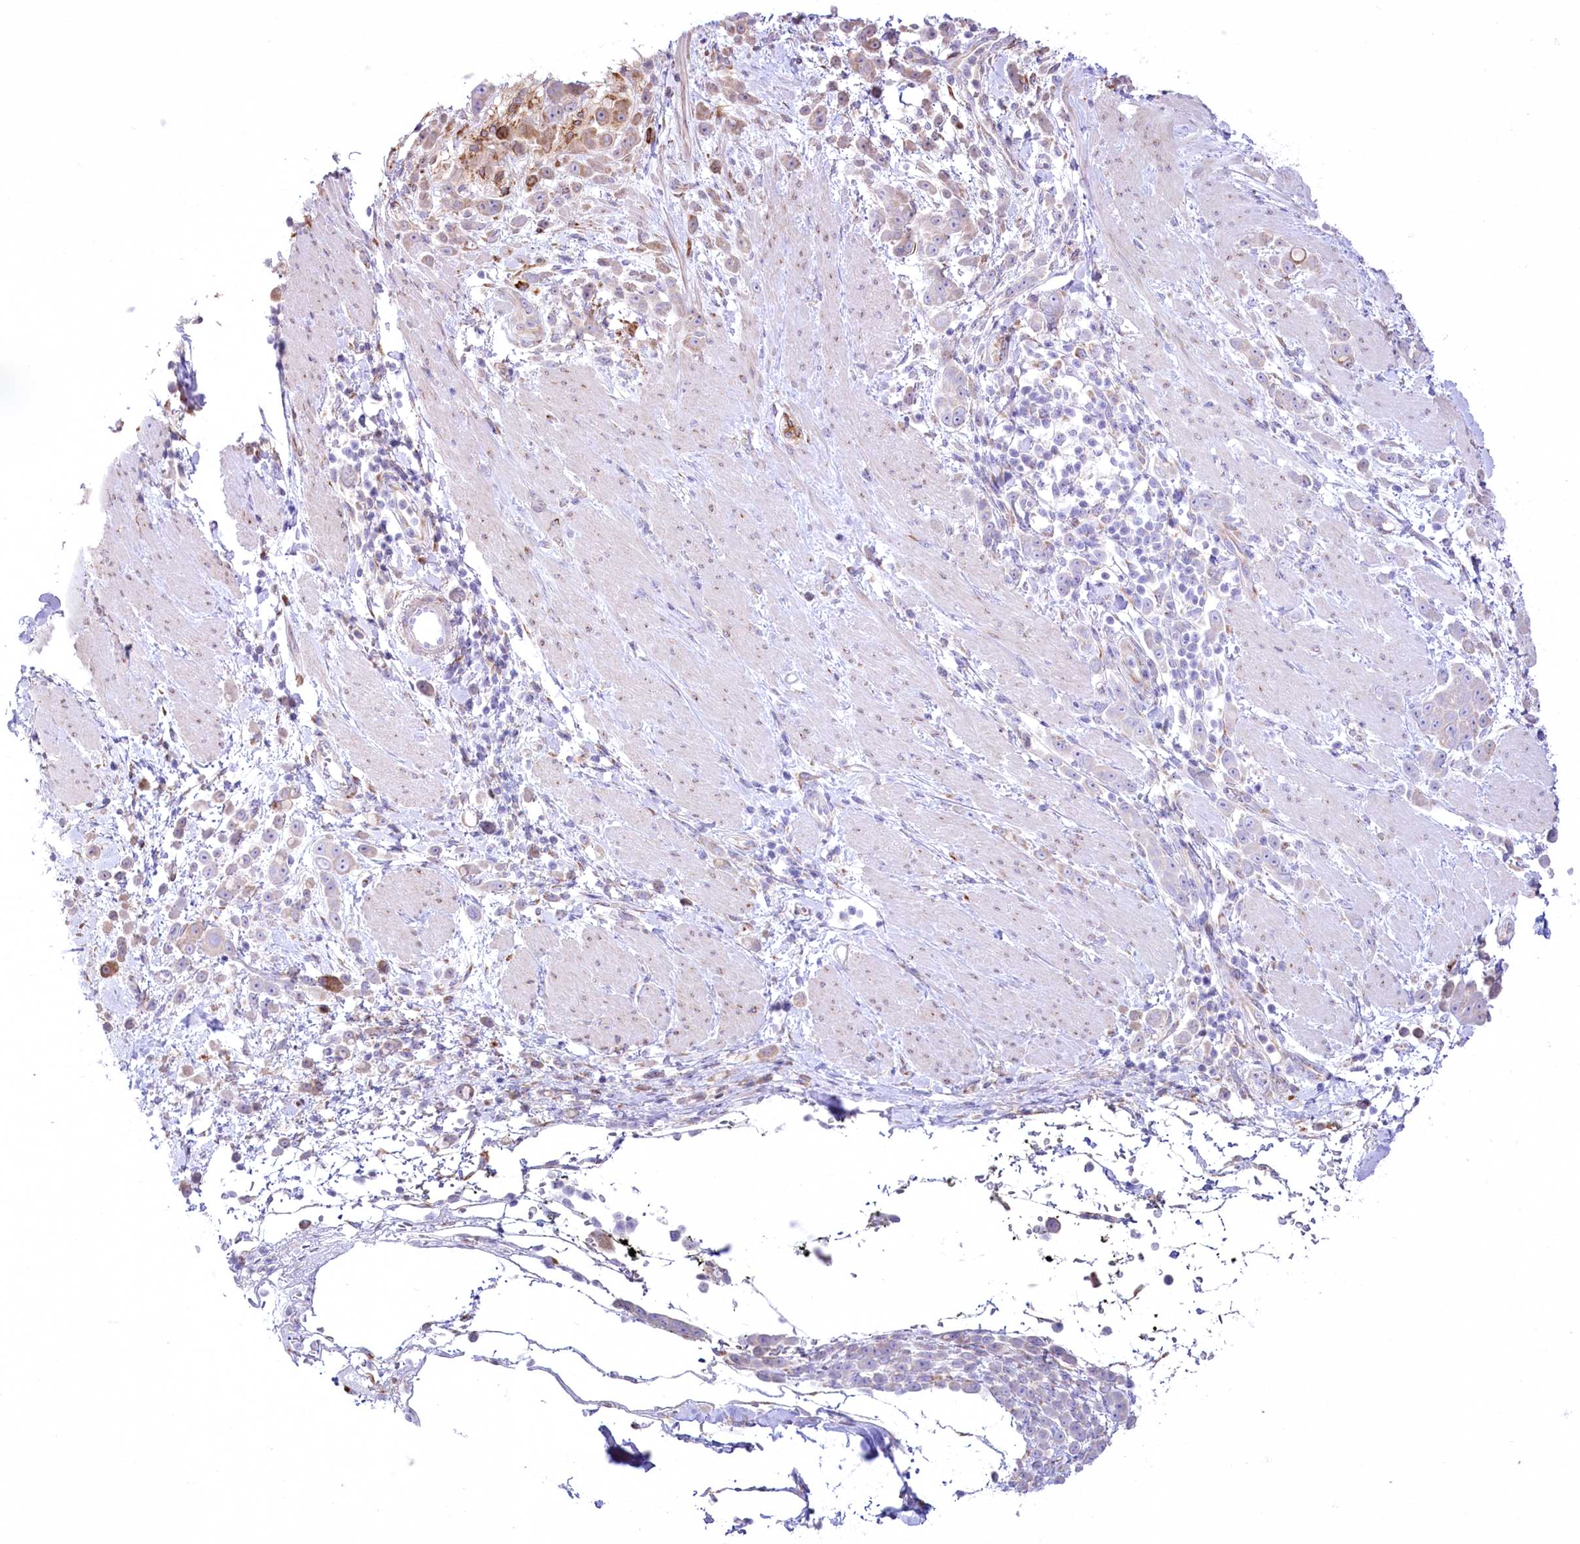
{"staining": {"intensity": "moderate", "quantity": "<25%", "location": "cytoplasmic/membranous"}, "tissue": "pancreatic cancer", "cell_type": "Tumor cells", "image_type": "cancer", "snomed": [{"axis": "morphology", "description": "Normal tissue, NOS"}, {"axis": "morphology", "description": "Adenocarcinoma, NOS"}, {"axis": "topography", "description": "Pancreas"}], "caption": "Pancreatic cancer tissue displays moderate cytoplasmic/membranous positivity in about <25% of tumor cells, visualized by immunohistochemistry. The staining was performed using DAB (3,3'-diaminobenzidine), with brown indicating positive protein expression. Nuclei are stained blue with hematoxylin.", "gene": "STT3B", "patient": {"sex": "female", "age": 64}}